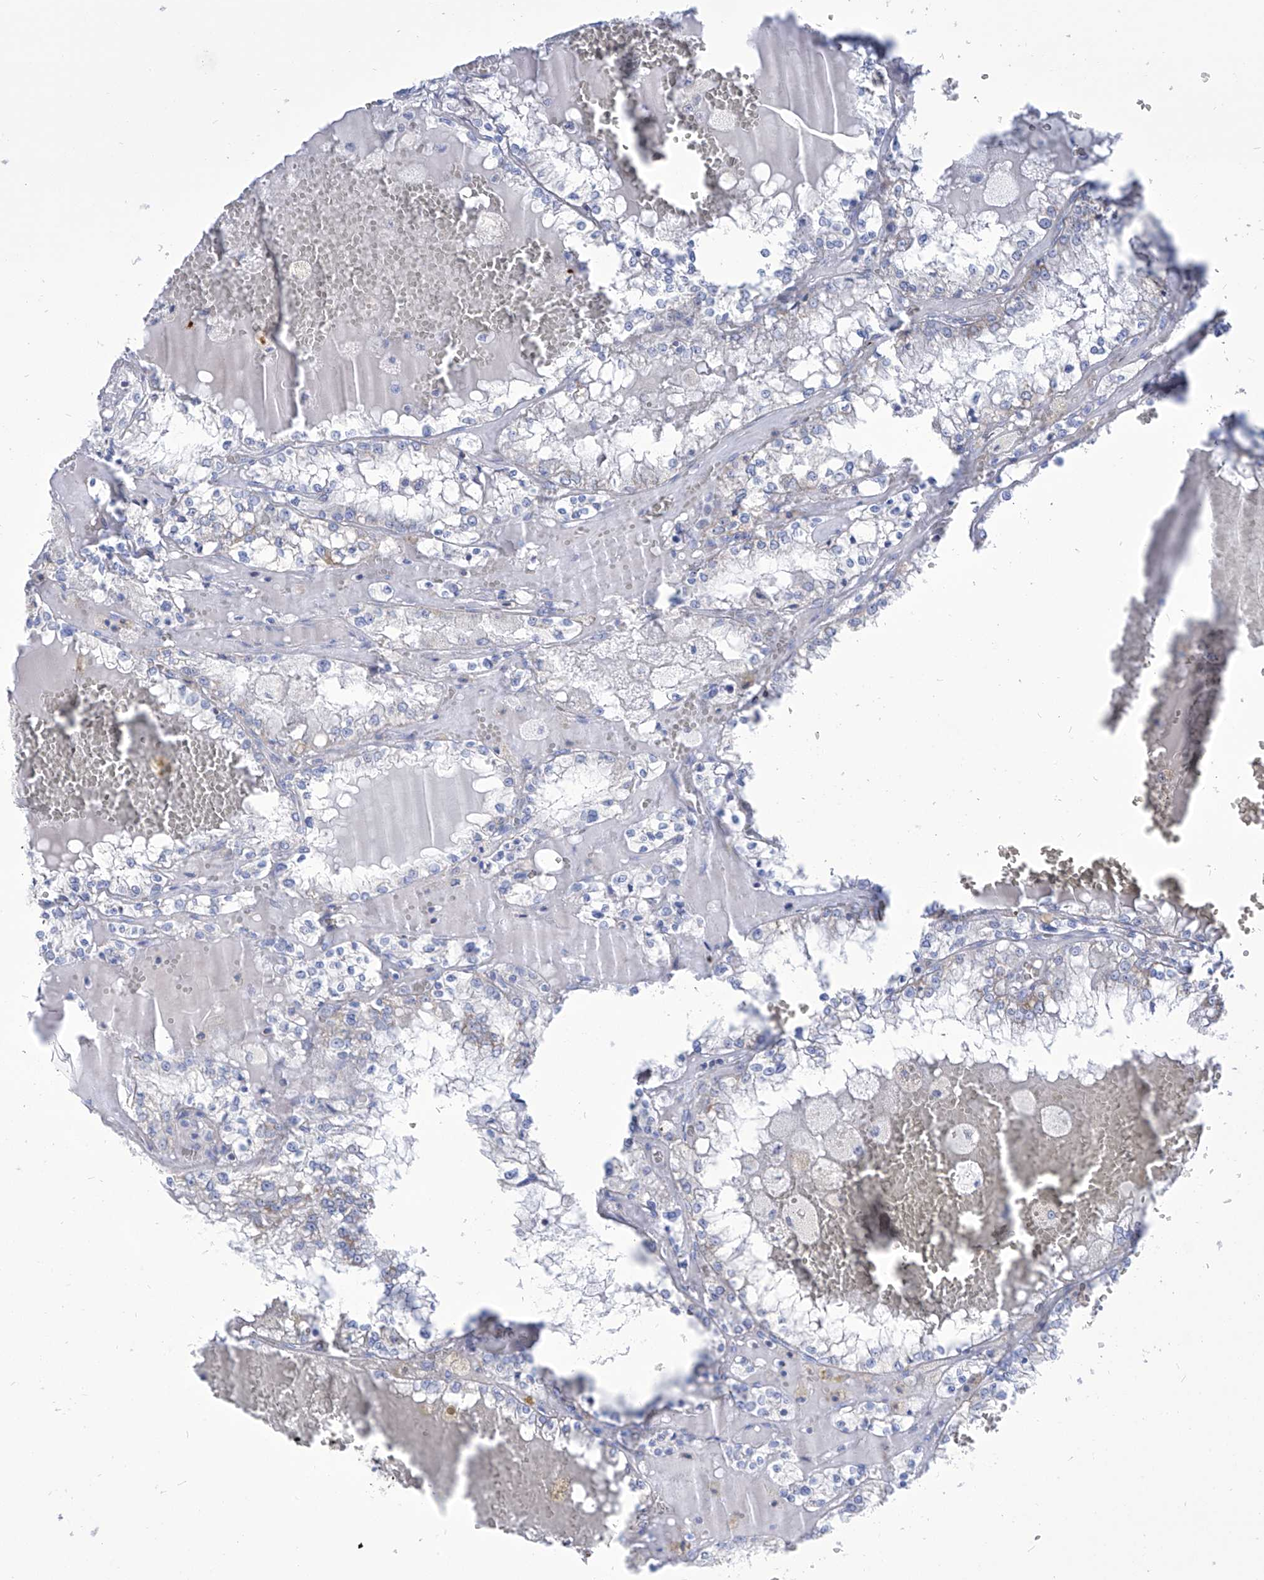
{"staining": {"intensity": "negative", "quantity": "none", "location": "none"}, "tissue": "renal cancer", "cell_type": "Tumor cells", "image_type": "cancer", "snomed": [{"axis": "morphology", "description": "Adenocarcinoma, NOS"}, {"axis": "topography", "description": "Kidney"}], "caption": "Immunohistochemistry (IHC) of human renal cancer (adenocarcinoma) shows no expression in tumor cells.", "gene": "COQ3", "patient": {"sex": "female", "age": 56}}